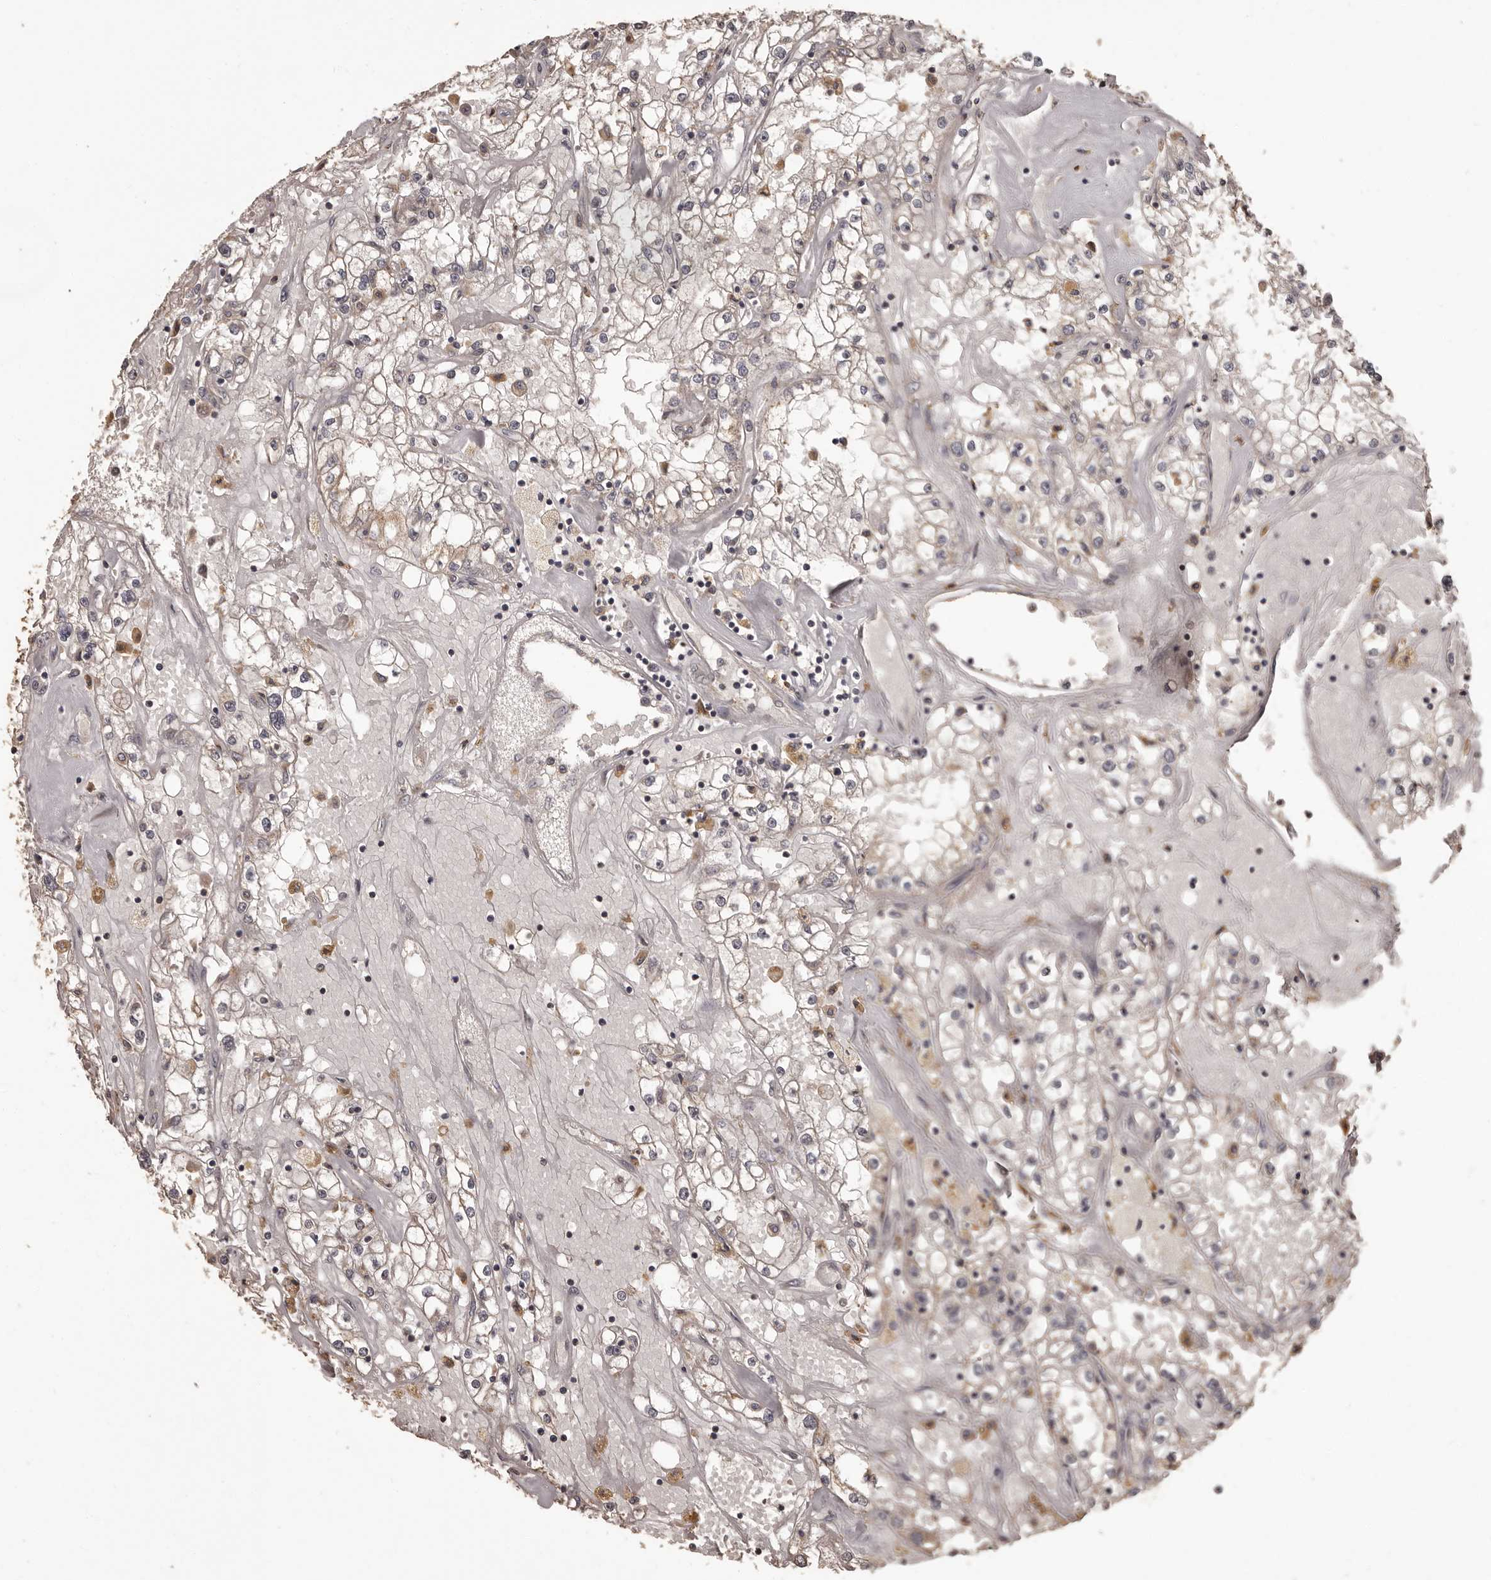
{"staining": {"intensity": "weak", "quantity": "<25%", "location": "cytoplasmic/membranous"}, "tissue": "renal cancer", "cell_type": "Tumor cells", "image_type": "cancer", "snomed": [{"axis": "morphology", "description": "Adenocarcinoma, NOS"}, {"axis": "topography", "description": "Kidney"}], "caption": "IHC histopathology image of neoplastic tissue: renal adenocarcinoma stained with DAB shows no significant protein staining in tumor cells. (Brightfield microscopy of DAB (3,3'-diaminobenzidine) immunohistochemistry (IHC) at high magnification).", "gene": "MGAT5", "patient": {"sex": "male", "age": 56}}